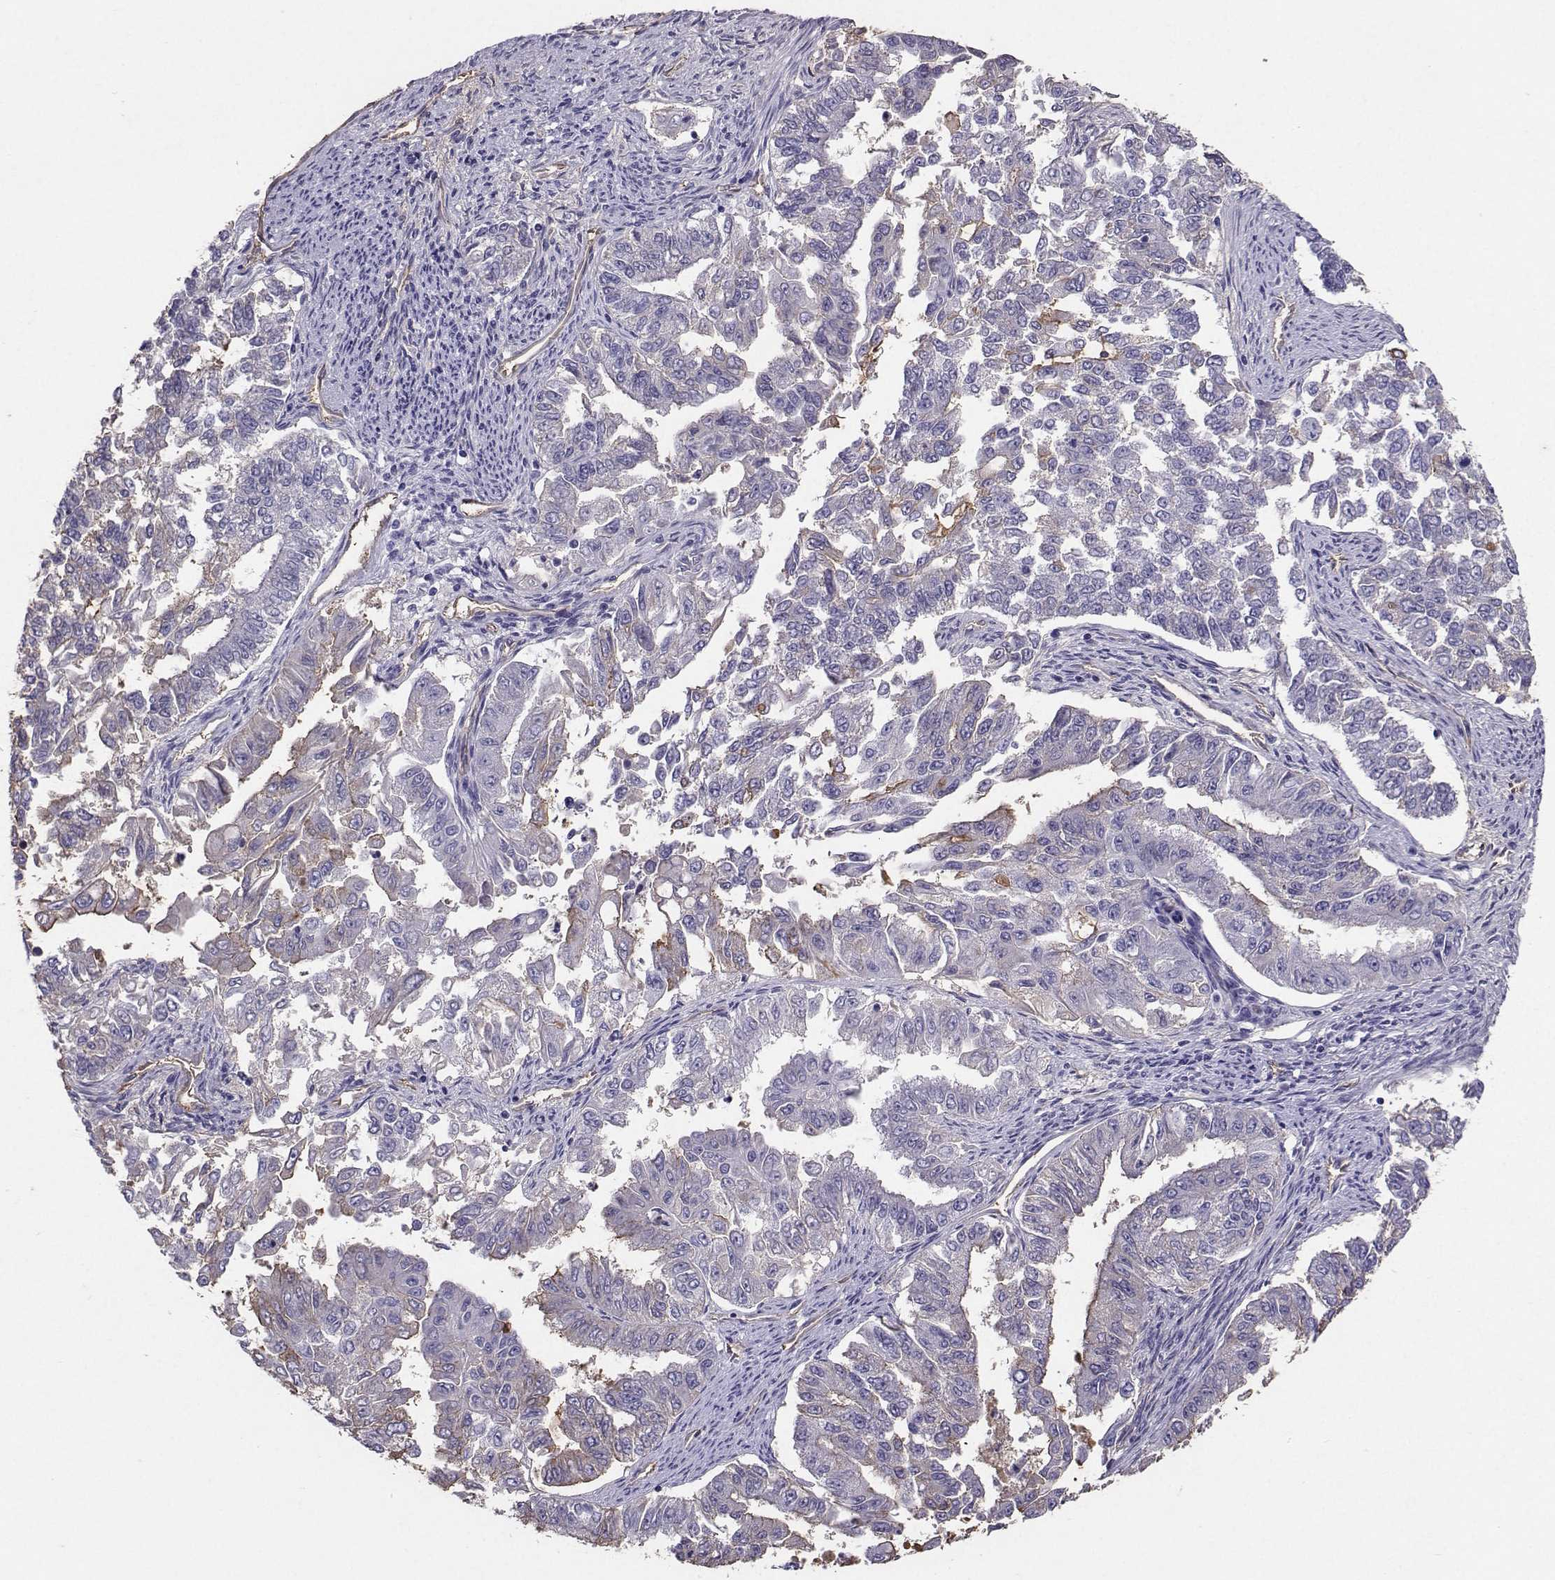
{"staining": {"intensity": "strong", "quantity": "<25%", "location": "cytoplasmic/membranous"}, "tissue": "endometrial cancer", "cell_type": "Tumor cells", "image_type": "cancer", "snomed": [{"axis": "morphology", "description": "Adenocarcinoma, NOS"}, {"axis": "topography", "description": "Uterus"}], "caption": "A photomicrograph of adenocarcinoma (endometrial) stained for a protein reveals strong cytoplasmic/membranous brown staining in tumor cells.", "gene": "CLUL1", "patient": {"sex": "female", "age": 59}}